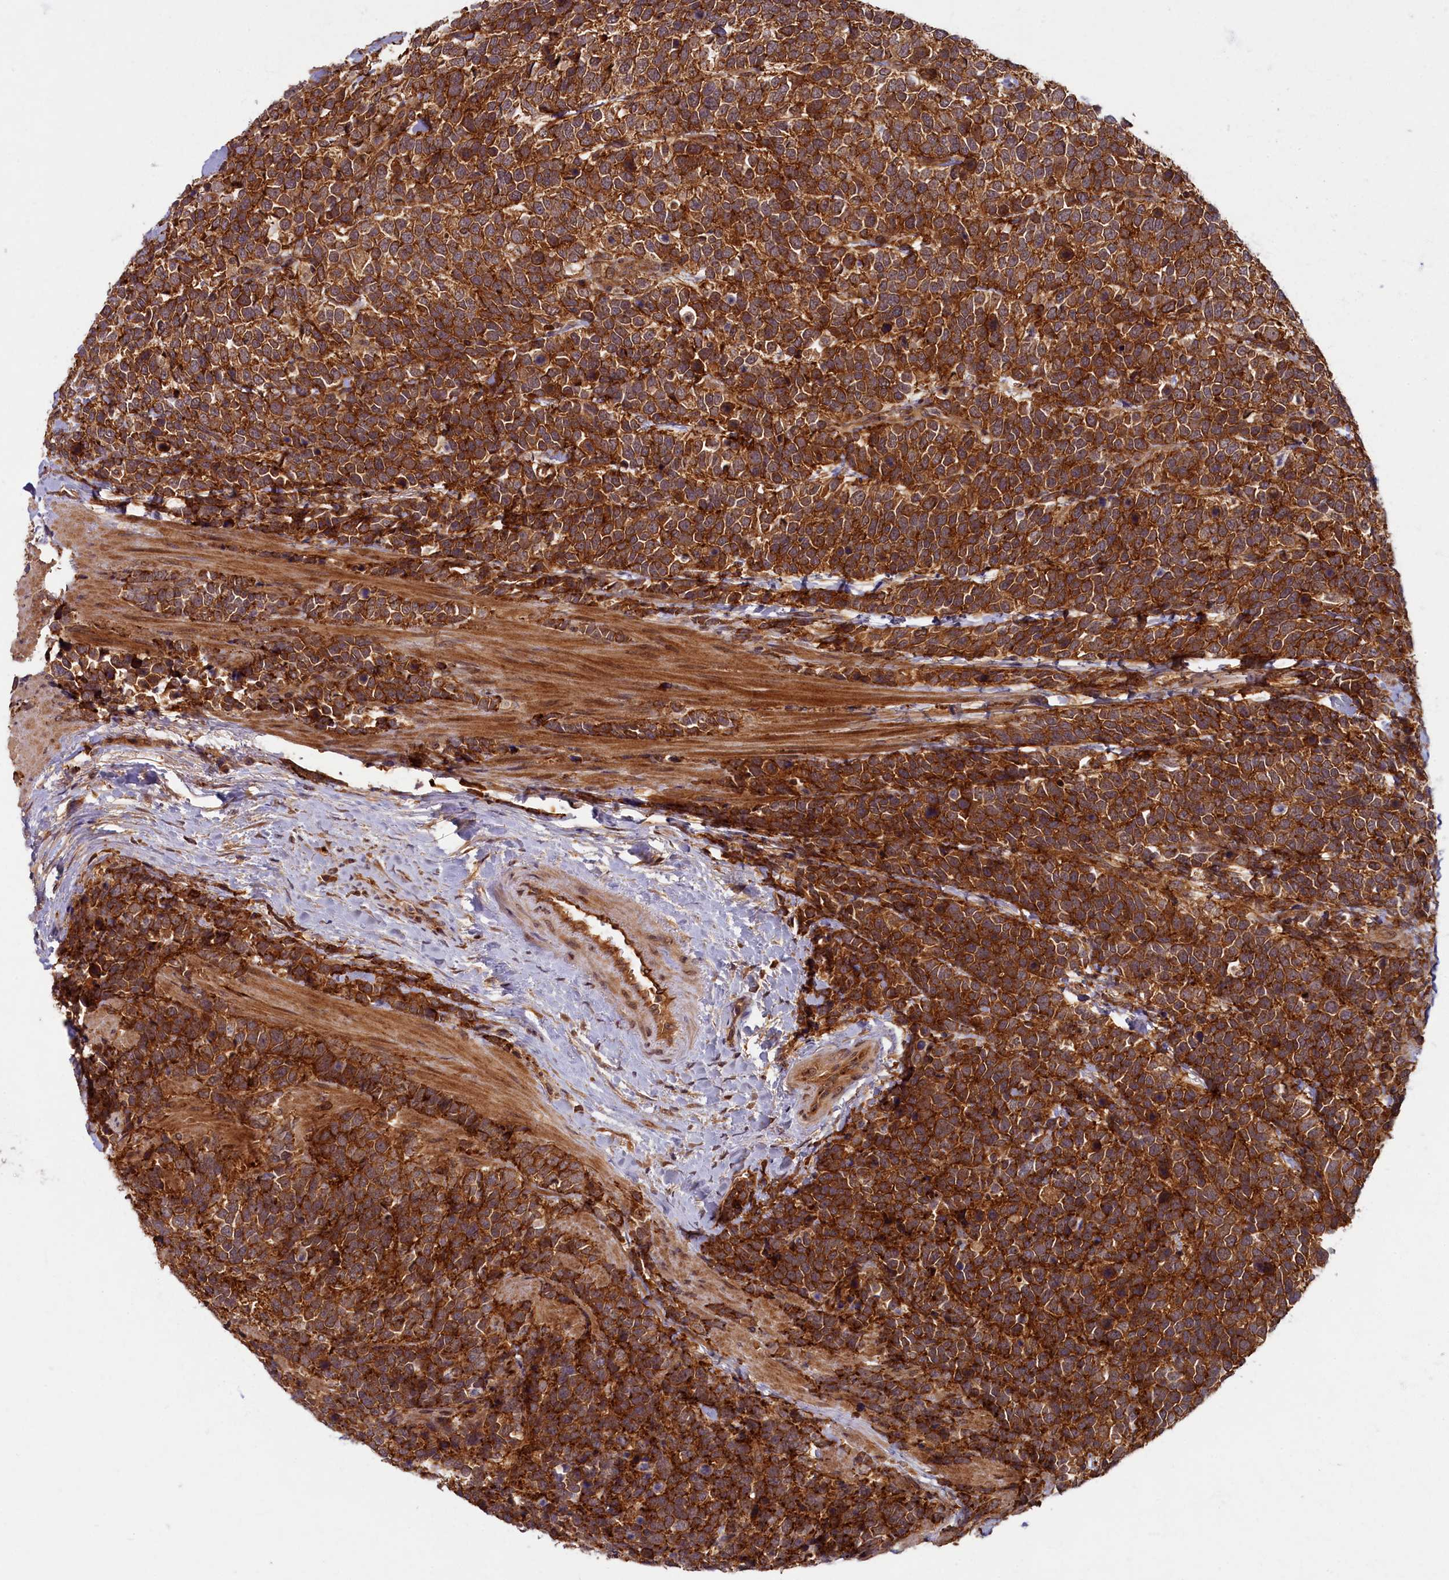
{"staining": {"intensity": "strong", "quantity": ">75%", "location": "cytoplasmic/membranous"}, "tissue": "urothelial cancer", "cell_type": "Tumor cells", "image_type": "cancer", "snomed": [{"axis": "morphology", "description": "Urothelial carcinoma, High grade"}, {"axis": "topography", "description": "Urinary bladder"}], "caption": "Urothelial carcinoma (high-grade) was stained to show a protein in brown. There is high levels of strong cytoplasmic/membranous expression in approximately >75% of tumor cells.", "gene": "BICD1", "patient": {"sex": "female", "age": 82}}